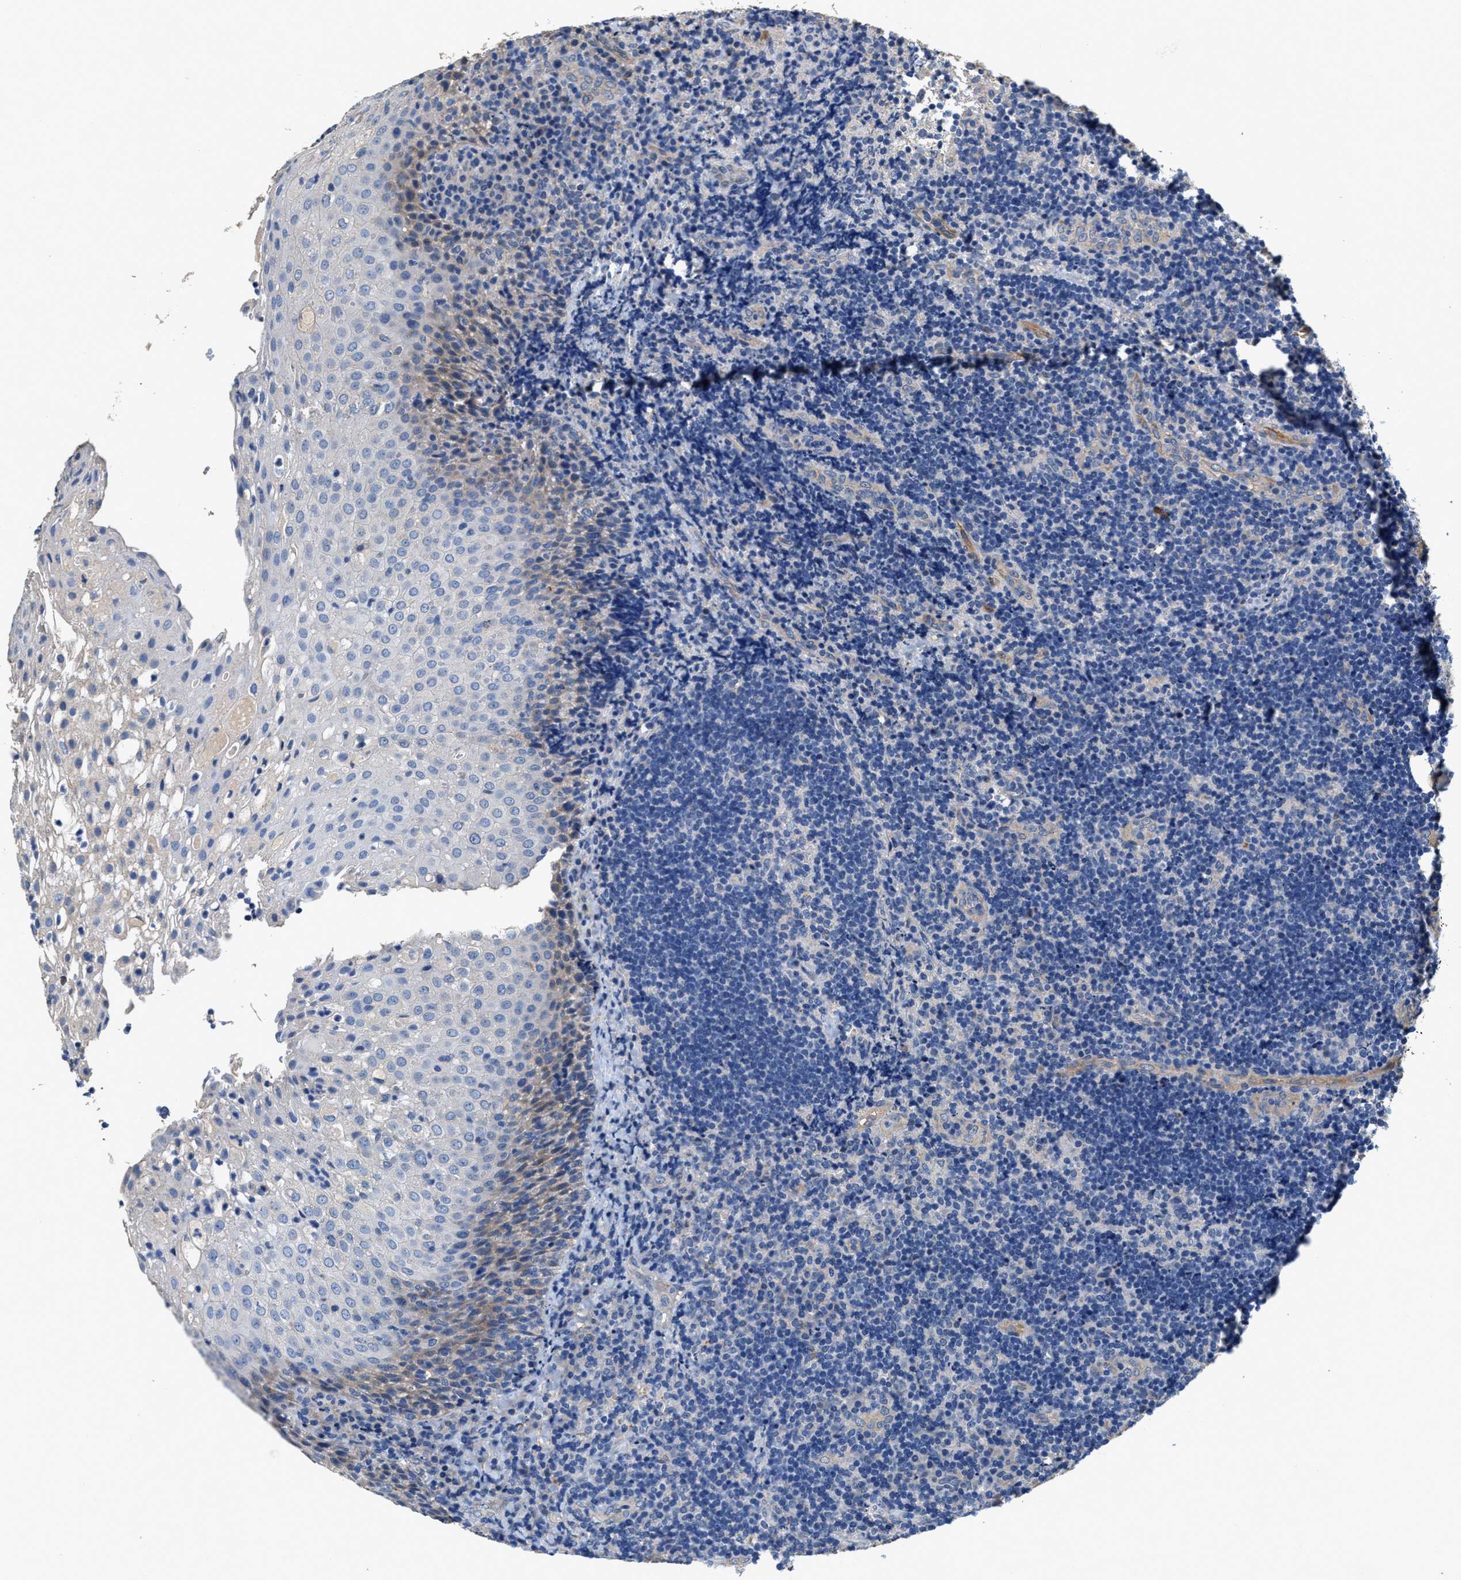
{"staining": {"intensity": "negative", "quantity": "none", "location": "none"}, "tissue": "lymphoma", "cell_type": "Tumor cells", "image_type": "cancer", "snomed": [{"axis": "morphology", "description": "Malignant lymphoma, non-Hodgkin's type, High grade"}, {"axis": "topography", "description": "Tonsil"}], "caption": "High magnification brightfield microscopy of lymphoma stained with DAB (3,3'-diaminobenzidine) (brown) and counterstained with hematoxylin (blue): tumor cells show no significant staining.", "gene": "PEG10", "patient": {"sex": "female", "age": 36}}